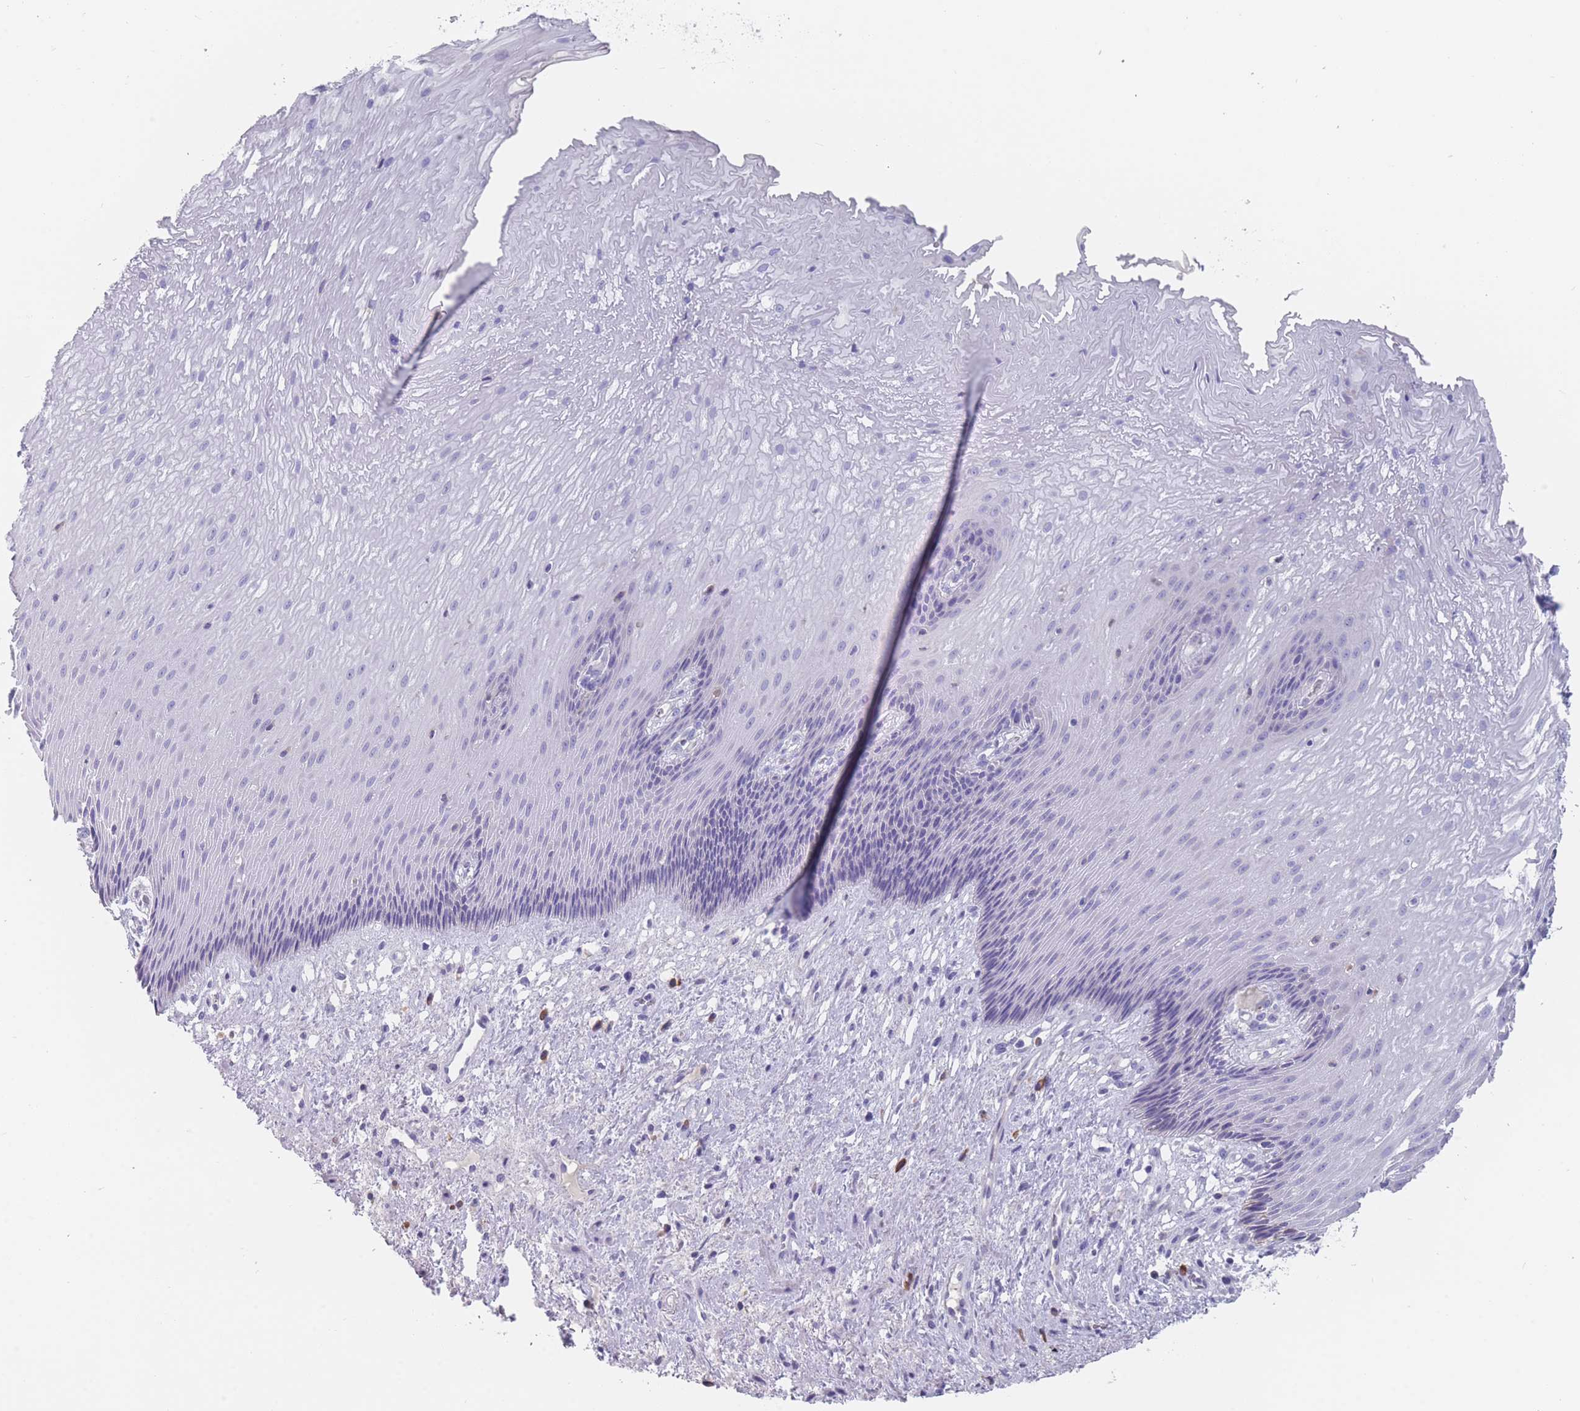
{"staining": {"intensity": "negative", "quantity": "none", "location": "none"}, "tissue": "esophagus", "cell_type": "Squamous epithelial cells", "image_type": "normal", "snomed": [{"axis": "morphology", "description": "Normal tissue, NOS"}, {"axis": "topography", "description": "Esophagus"}], "caption": "Image shows no protein staining in squamous epithelial cells of unremarkable esophagus. (Stains: DAB immunohistochemistry (IHC) with hematoxylin counter stain, Microscopy: brightfield microscopy at high magnification).", "gene": "ST8SIA5", "patient": {"sex": "male", "age": 60}}